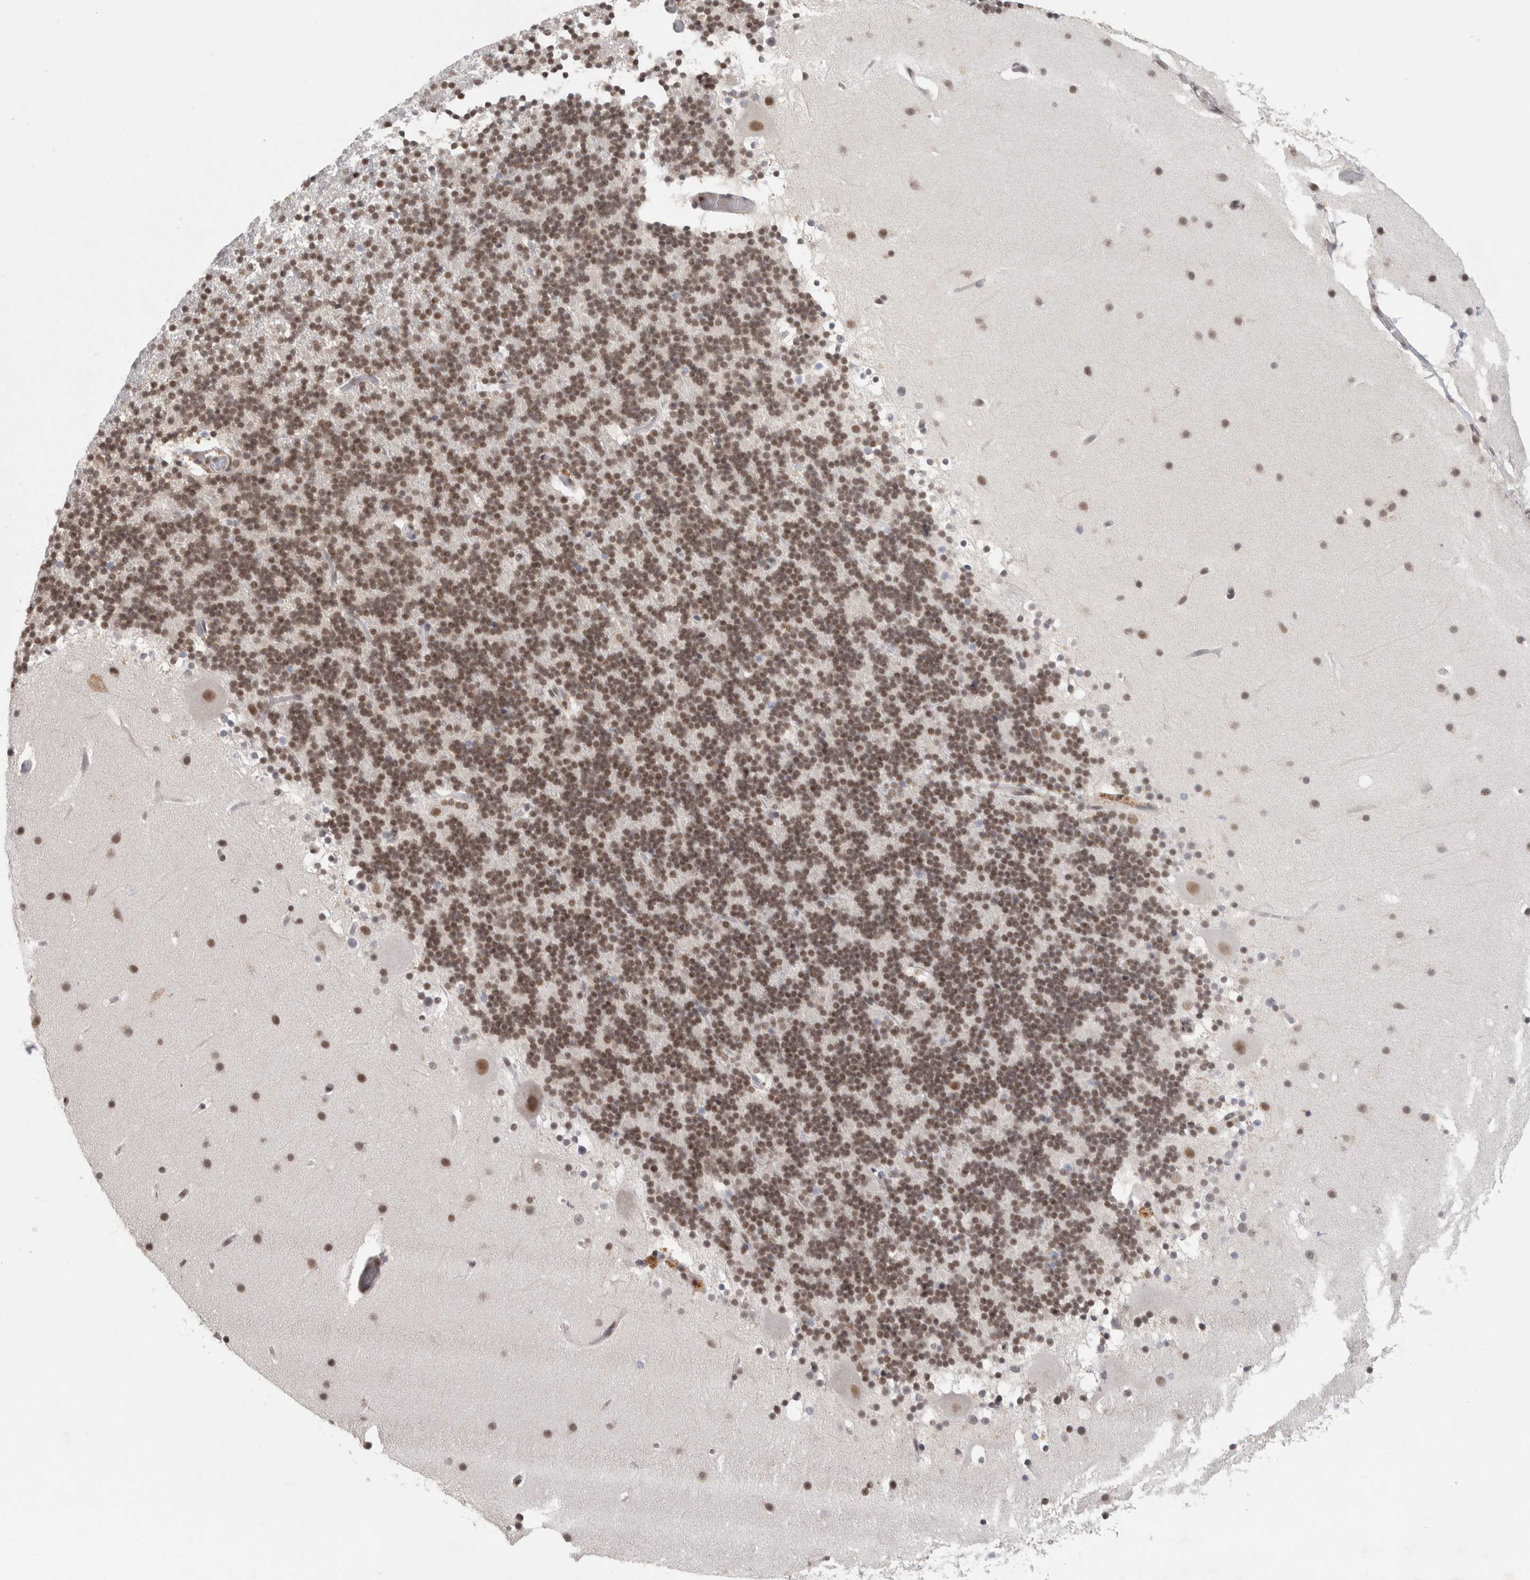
{"staining": {"intensity": "moderate", "quantity": "25%-75%", "location": "nuclear"}, "tissue": "cerebellum", "cell_type": "Cells in granular layer", "image_type": "normal", "snomed": [{"axis": "morphology", "description": "Normal tissue, NOS"}, {"axis": "topography", "description": "Cerebellum"}], "caption": "Brown immunohistochemical staining in normal human cerebellum exhibits moderate nuclear positivity in about 25%-75% of cells in granular layer.", "gene": "ZNF830", "patient": {"sex": "male", "age": 57}}